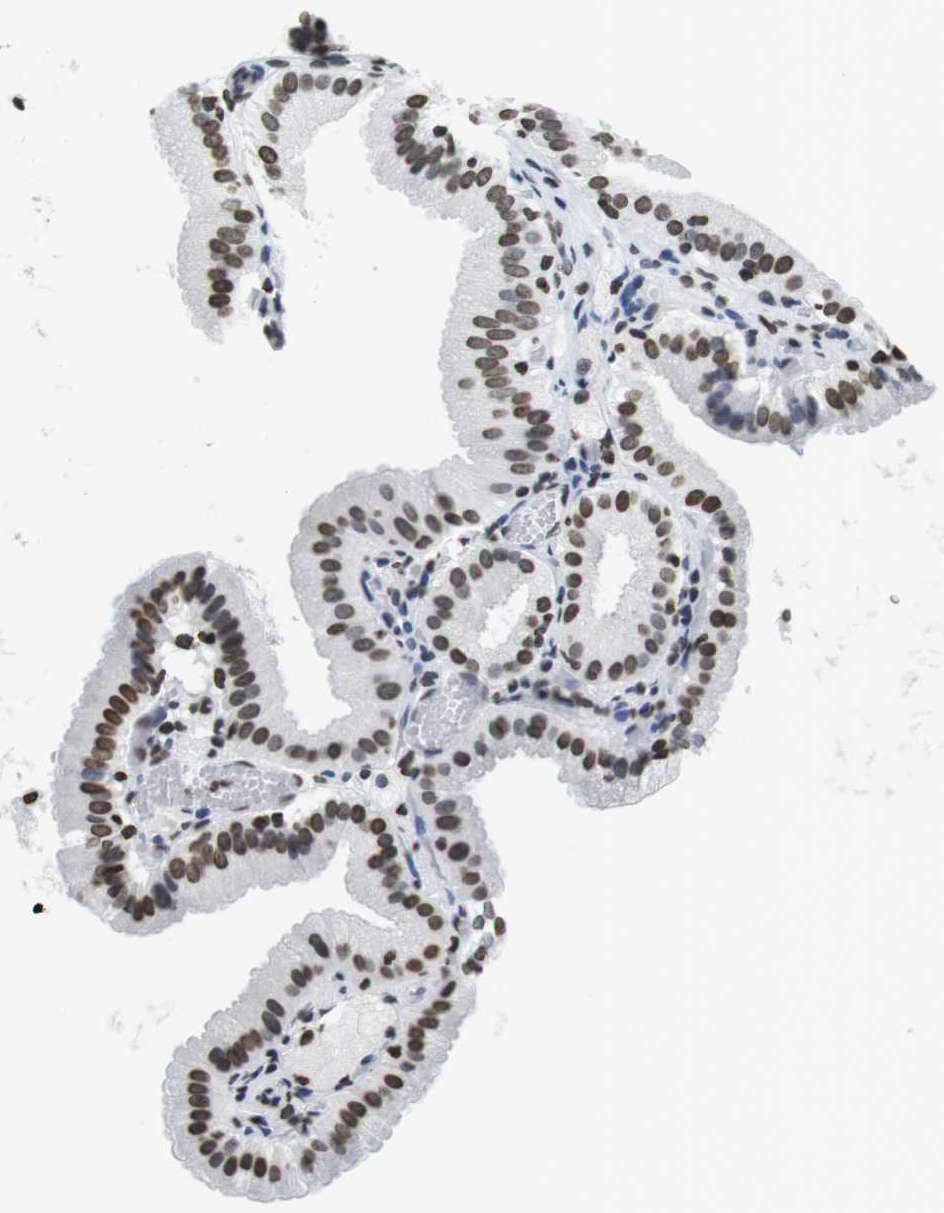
{"staining": {"intensity": "moderate", "quantity": ">75%", "location": "nuclear"}, "tissue": "gallbladder", "cell_type": "Glandular cells", "image_type": "normal", "snomed": [{"axis": "morphology", "description": "Normal tissue, NOS"}, {"axis": "topography", "description": "Gallbladder"}], "caption": "Immunohistochemistry (IHC) (DAB) staining of benign human gallbladder exhibits moderate nuclear protein positivity in approximately >75% of glandular cells.", "gene": "BSX", "patient": {"sex": "male", "age": 54}}